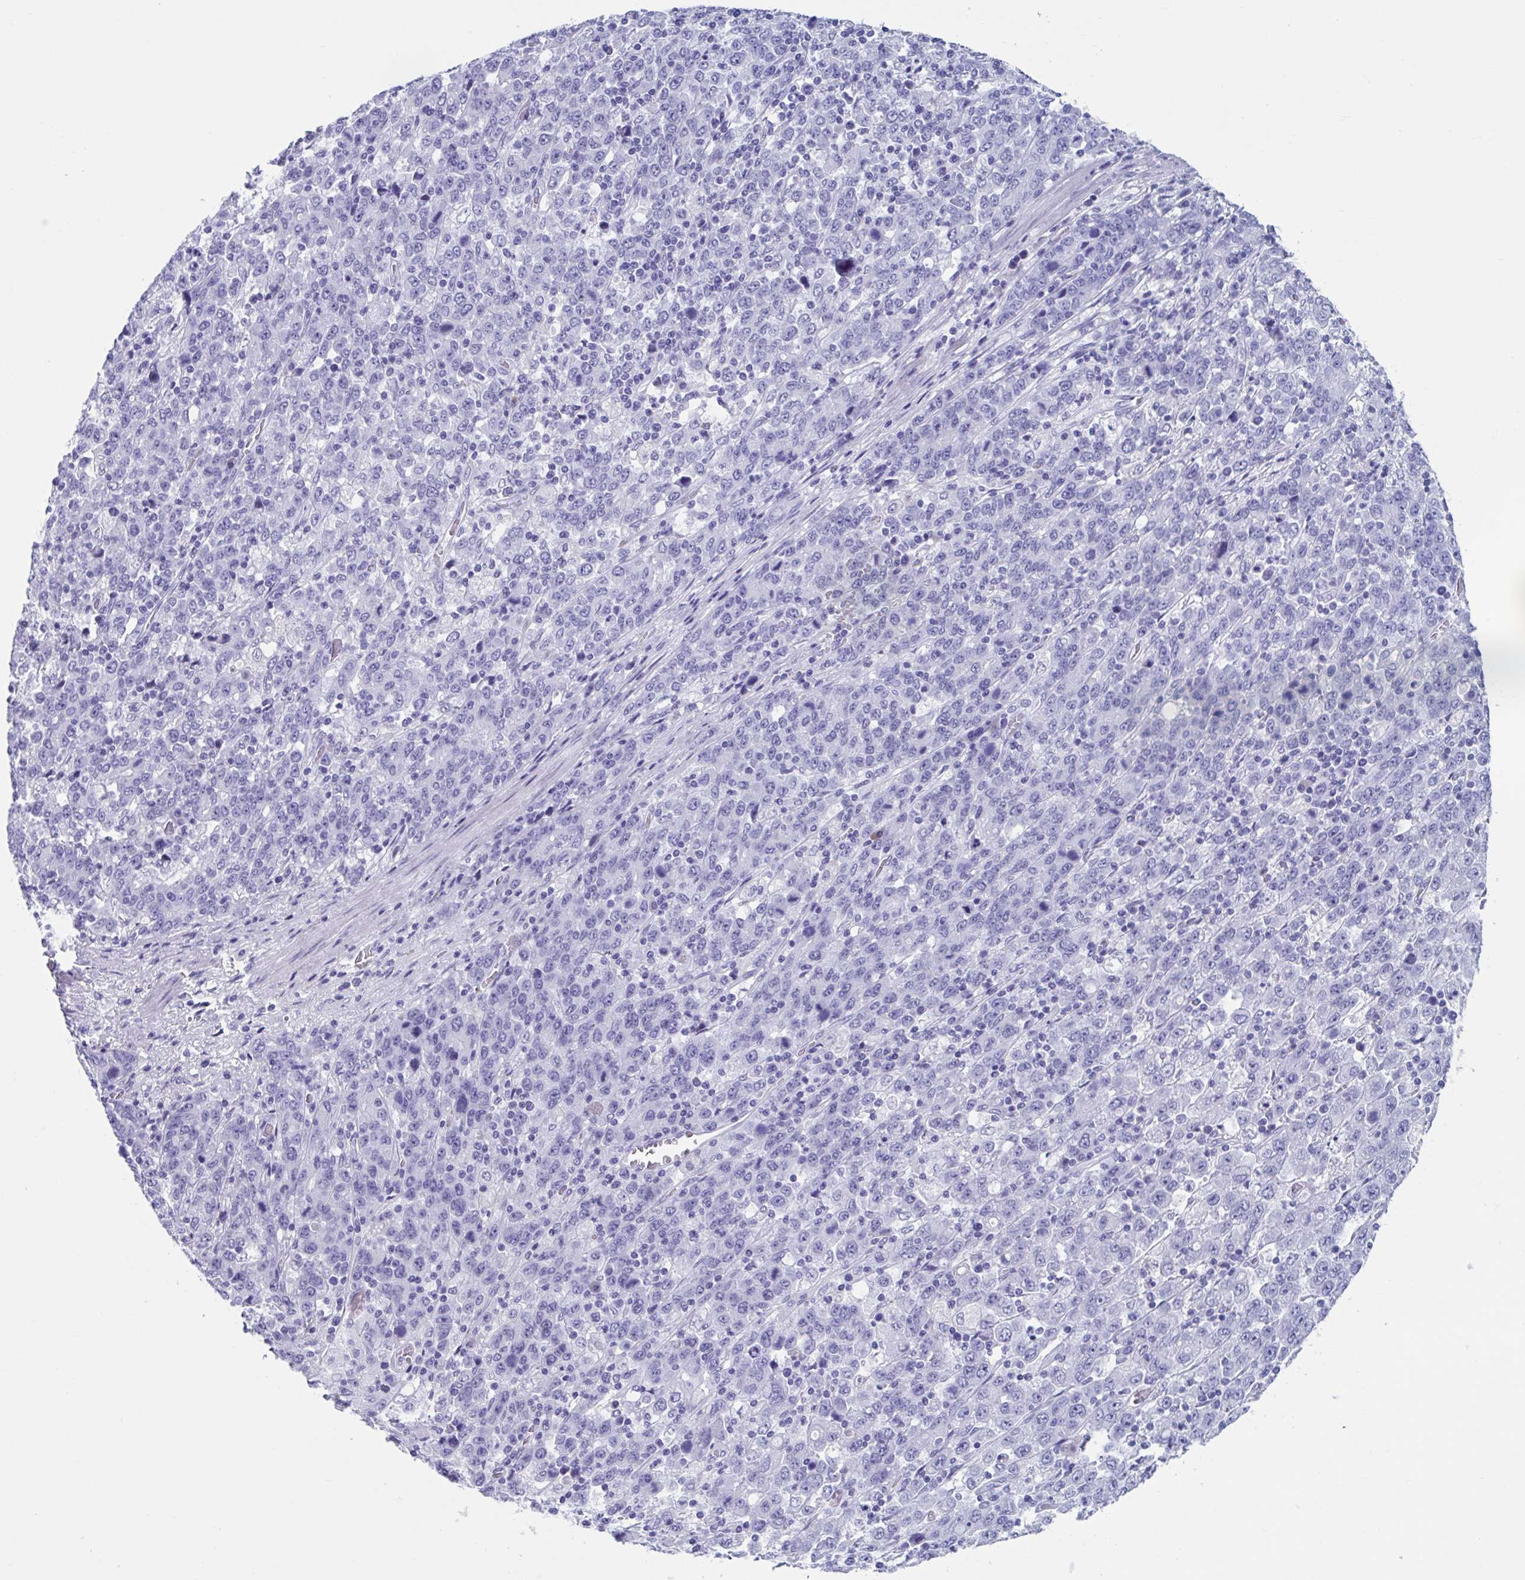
{"staining": {"intensity": "negative", "quantity": "none", "location": "none"}, "tissue": "stomach cancer", "cell_type": "Tumor cells", "image_type": "cancer", "snomed": [{"axis": "morphology", "description": "Adenocarcinoma, NOS"}, {"axis": "topography", "description": "Stomach, upper"}], "caption": "Immunohistochemical staining of human stomach adenocarcinoma demonstrates no significant staining in tumor cells. (Immunohistochemistry, brightfield microscopy, high magnification).", "gene": "USP35", "patient": {"sex": "male", "age": 69}}